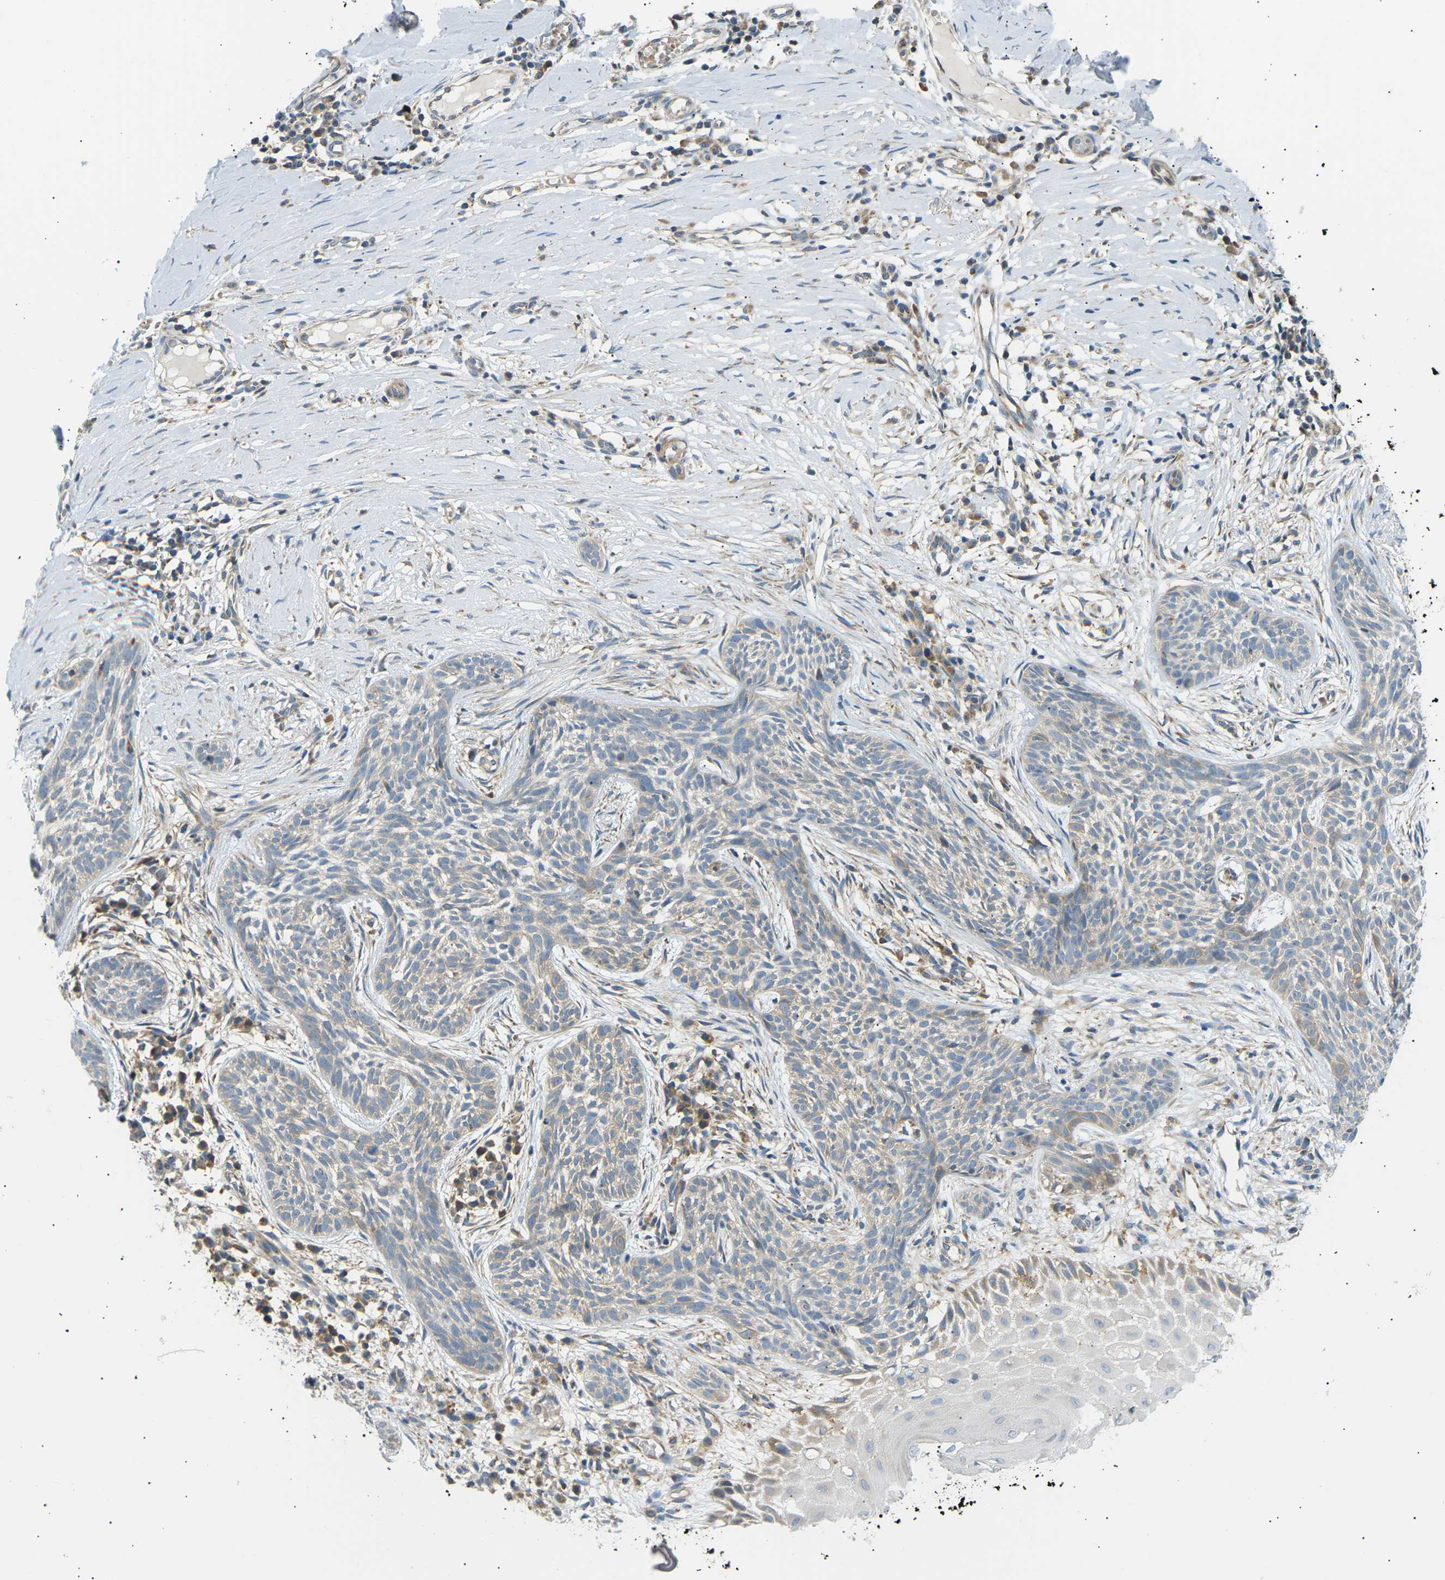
{"staining": {"intensity": "negative", "quantity": "none", "location": "none"}, "tissue": "skin cancer", "cell_type": "Tumor cells", "image_type": "cancer", "snomed": [{"axis": "morphology", "description": "Basal cell carcinoma"}, {"axis": "topography", "description": "Skin"}], "caption": "Tumor cells are negative for brown protein staining in skin cancer.", "gene": "TBC1D8", "patient": {"sex": "female", "age": 59}}